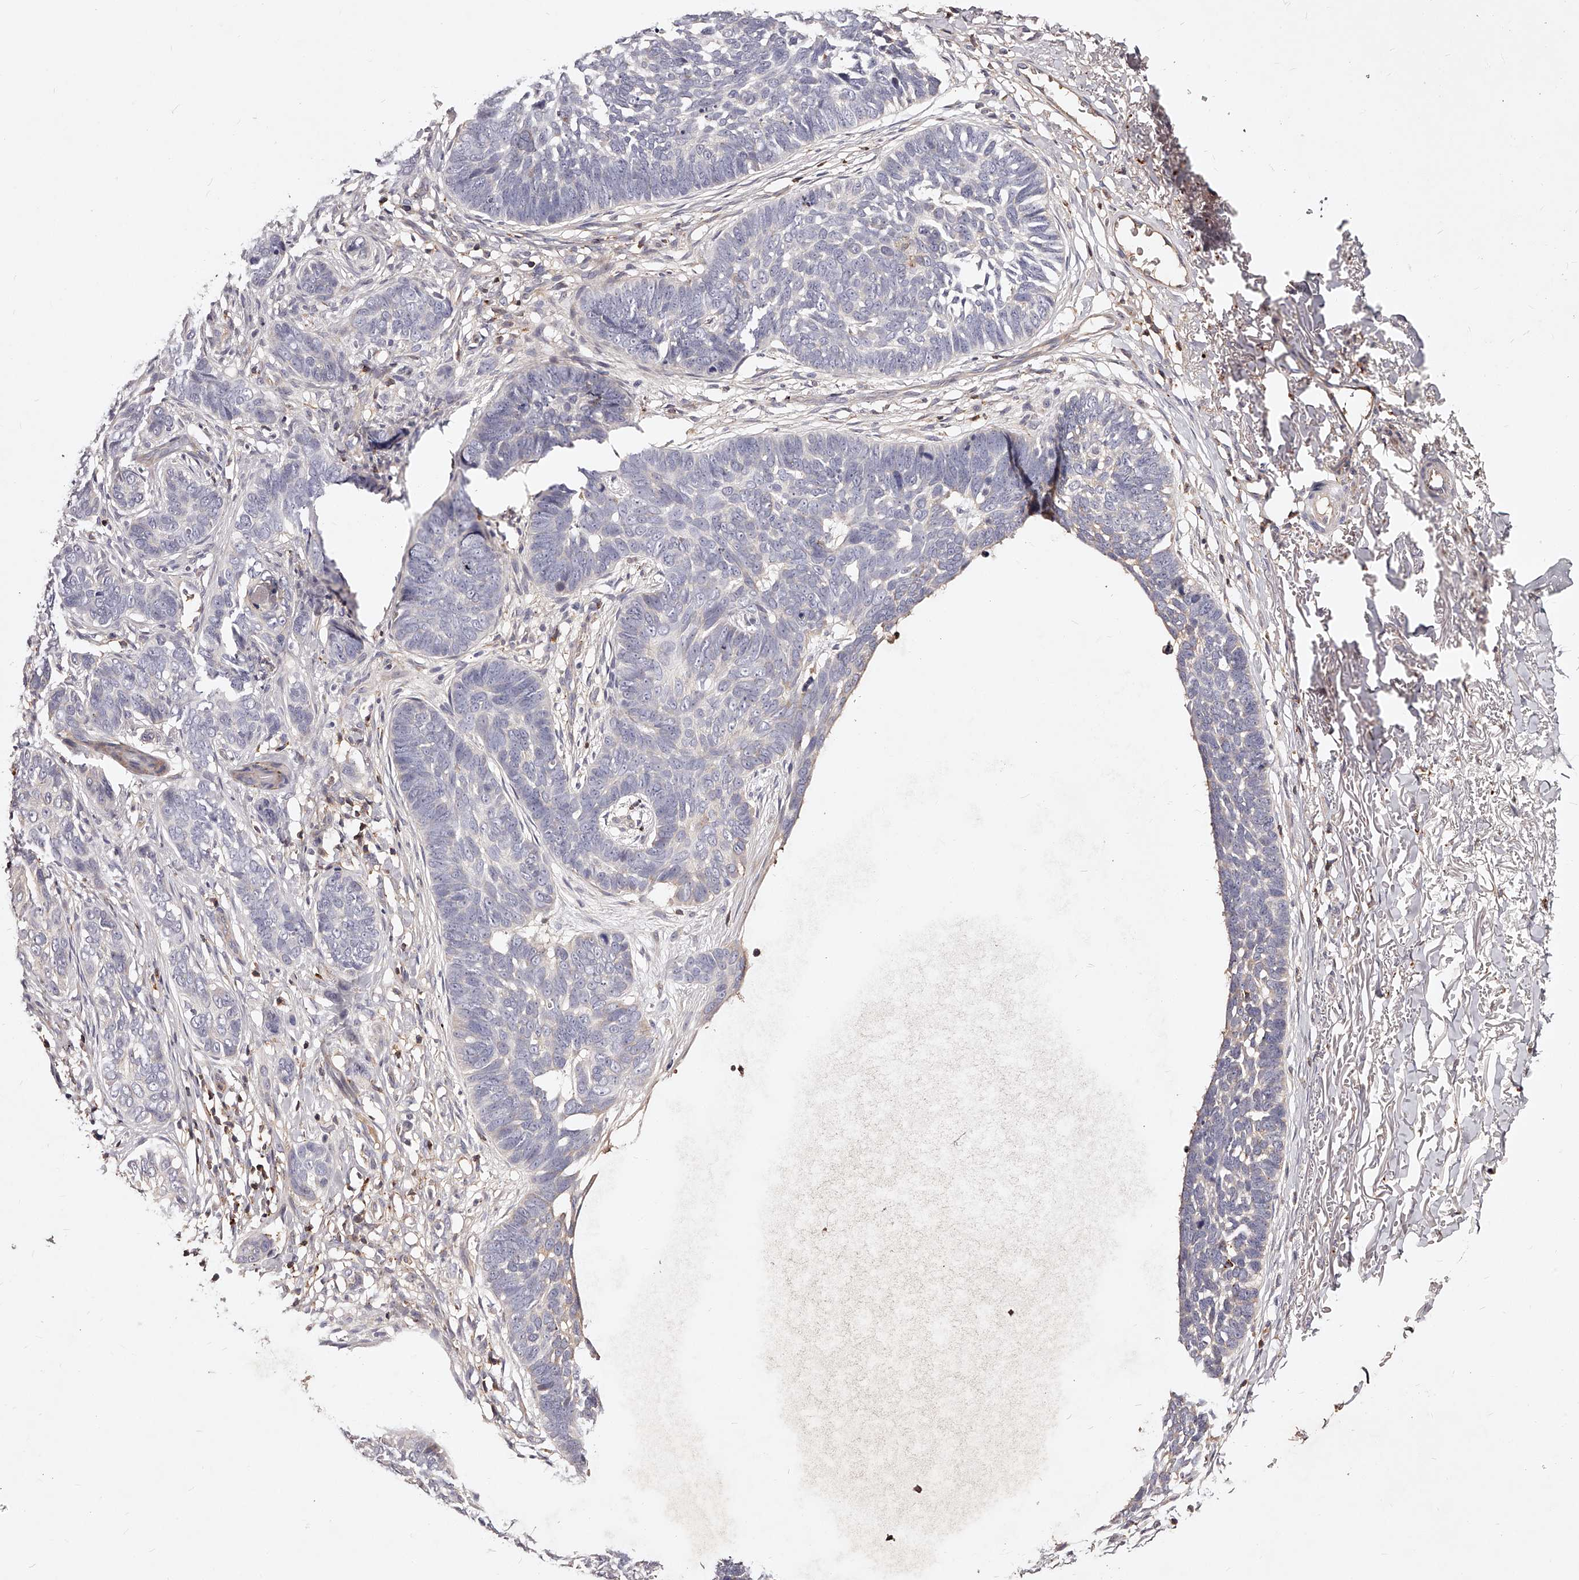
{"staining": {"intensity": "negative", "quantity": "none", "location": "none"}, "tissue": "skin cancer", "cell_type": "Tumor cells", "image_type": "cancer", "snomed": [{"axis": "morphology", "description": "Normal tissue, NOS"}, {"axis": "morphology", "description": "Basal cell carcinoma"}, {"axis": "topography", "description": "Skin"}], "caption": "Immunohistochemistry (IHC) micrograph of human skin cancer (basal cell carcinoma) stained for a protein (brown), which shows no expression in tumor cells.", "gene": "PHACTR1", "patient": {"sex": "male", "age": 77}}